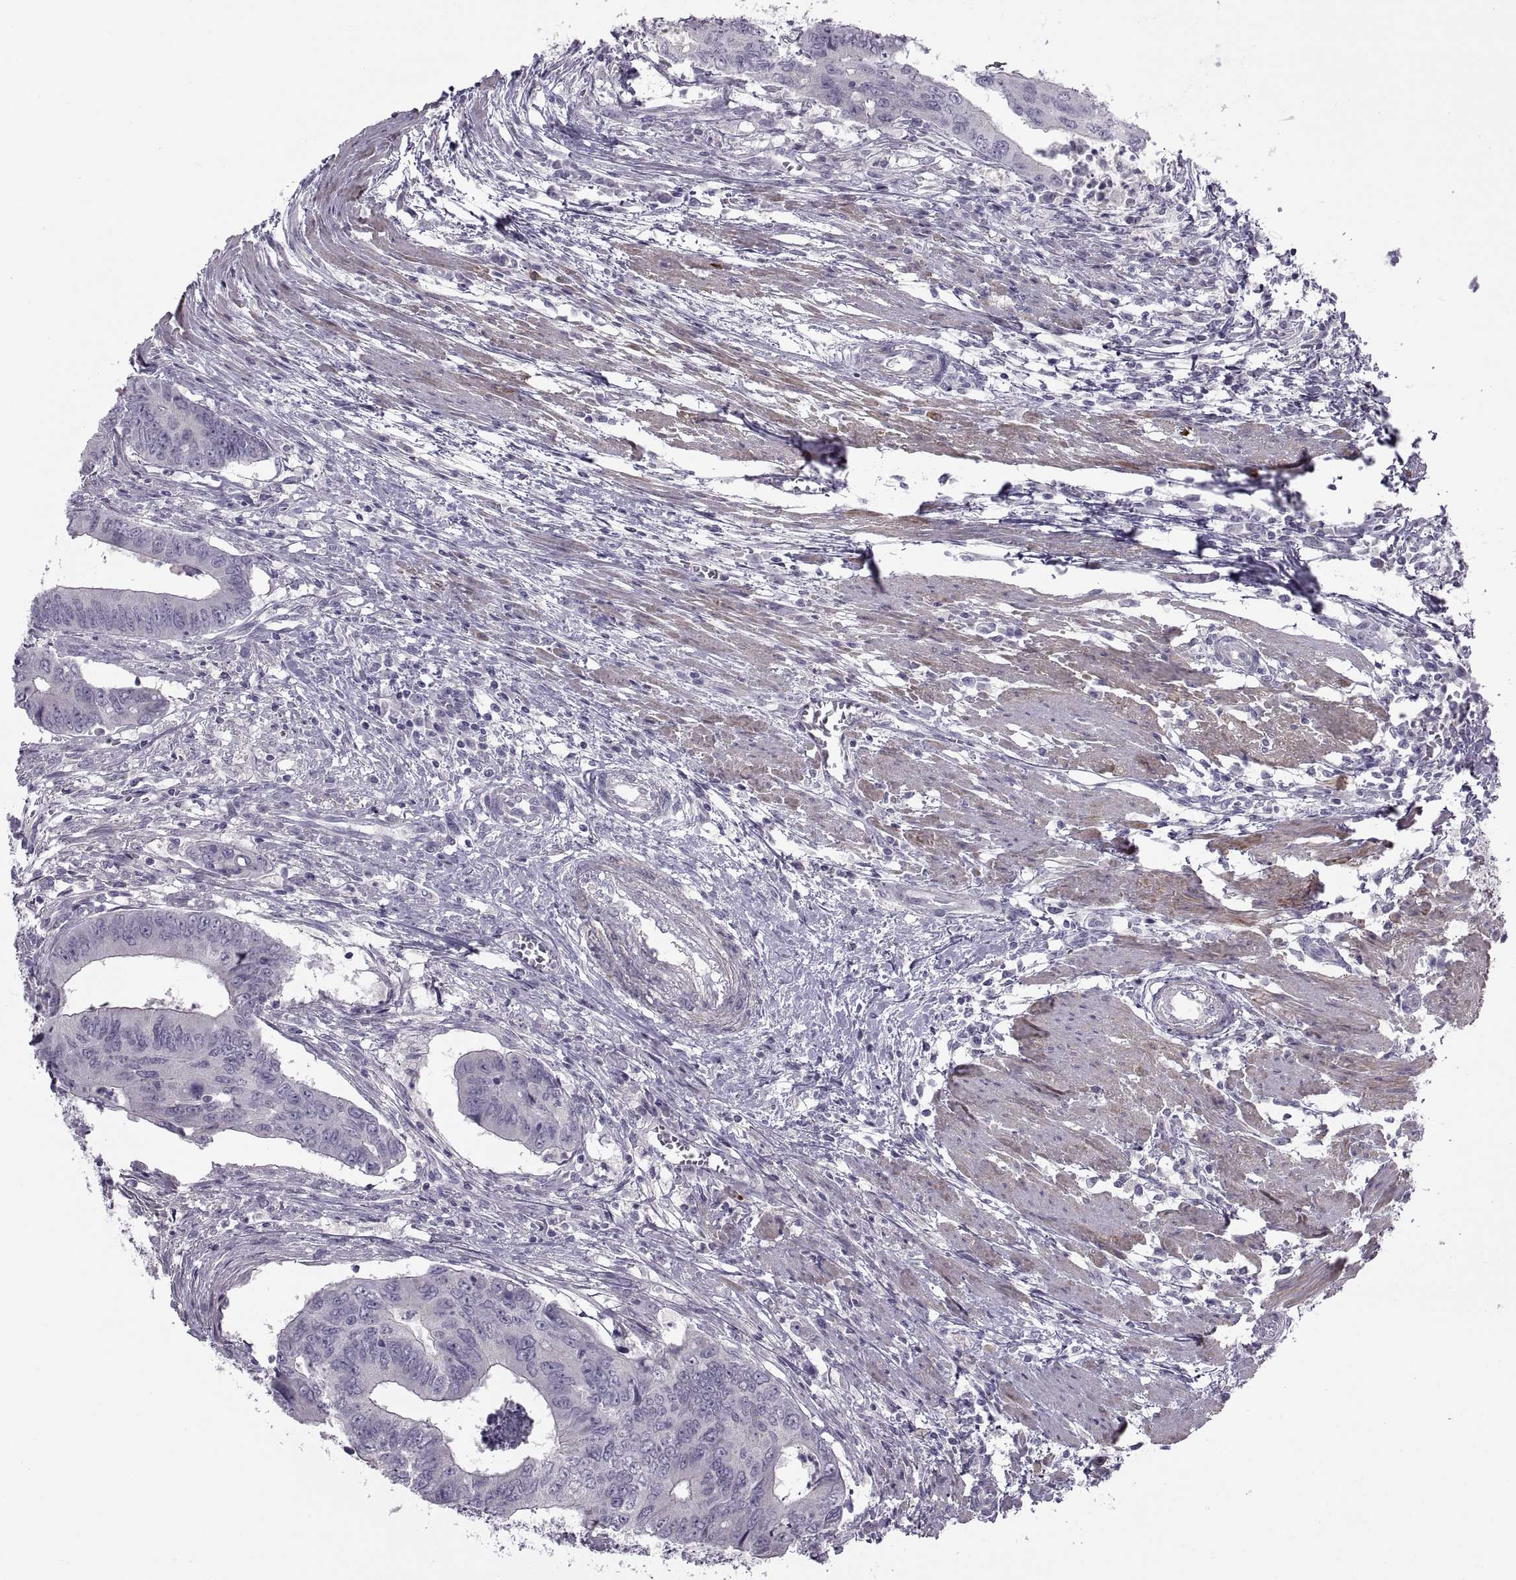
{"staining": {"intensity": "negative", "quantity": "none", "location": "none"}, "tissue": "colorectal cancer", "cell_type": "Tumor cells", "image_type": "cancer", "snomed": [{"axis": "morphology", "description": "Adenocarcinoma, NOS"}, {"axis": "topography", "description": "Colon"}], "caption": "A high-resolution micrograph shows immunohistochemistry staining of colorectal cancer (adenocarcinoma), which displays no significant staining in tumor cells.", "gene": "BSPH1", "patient": {"sex": "male", "age": 53}}